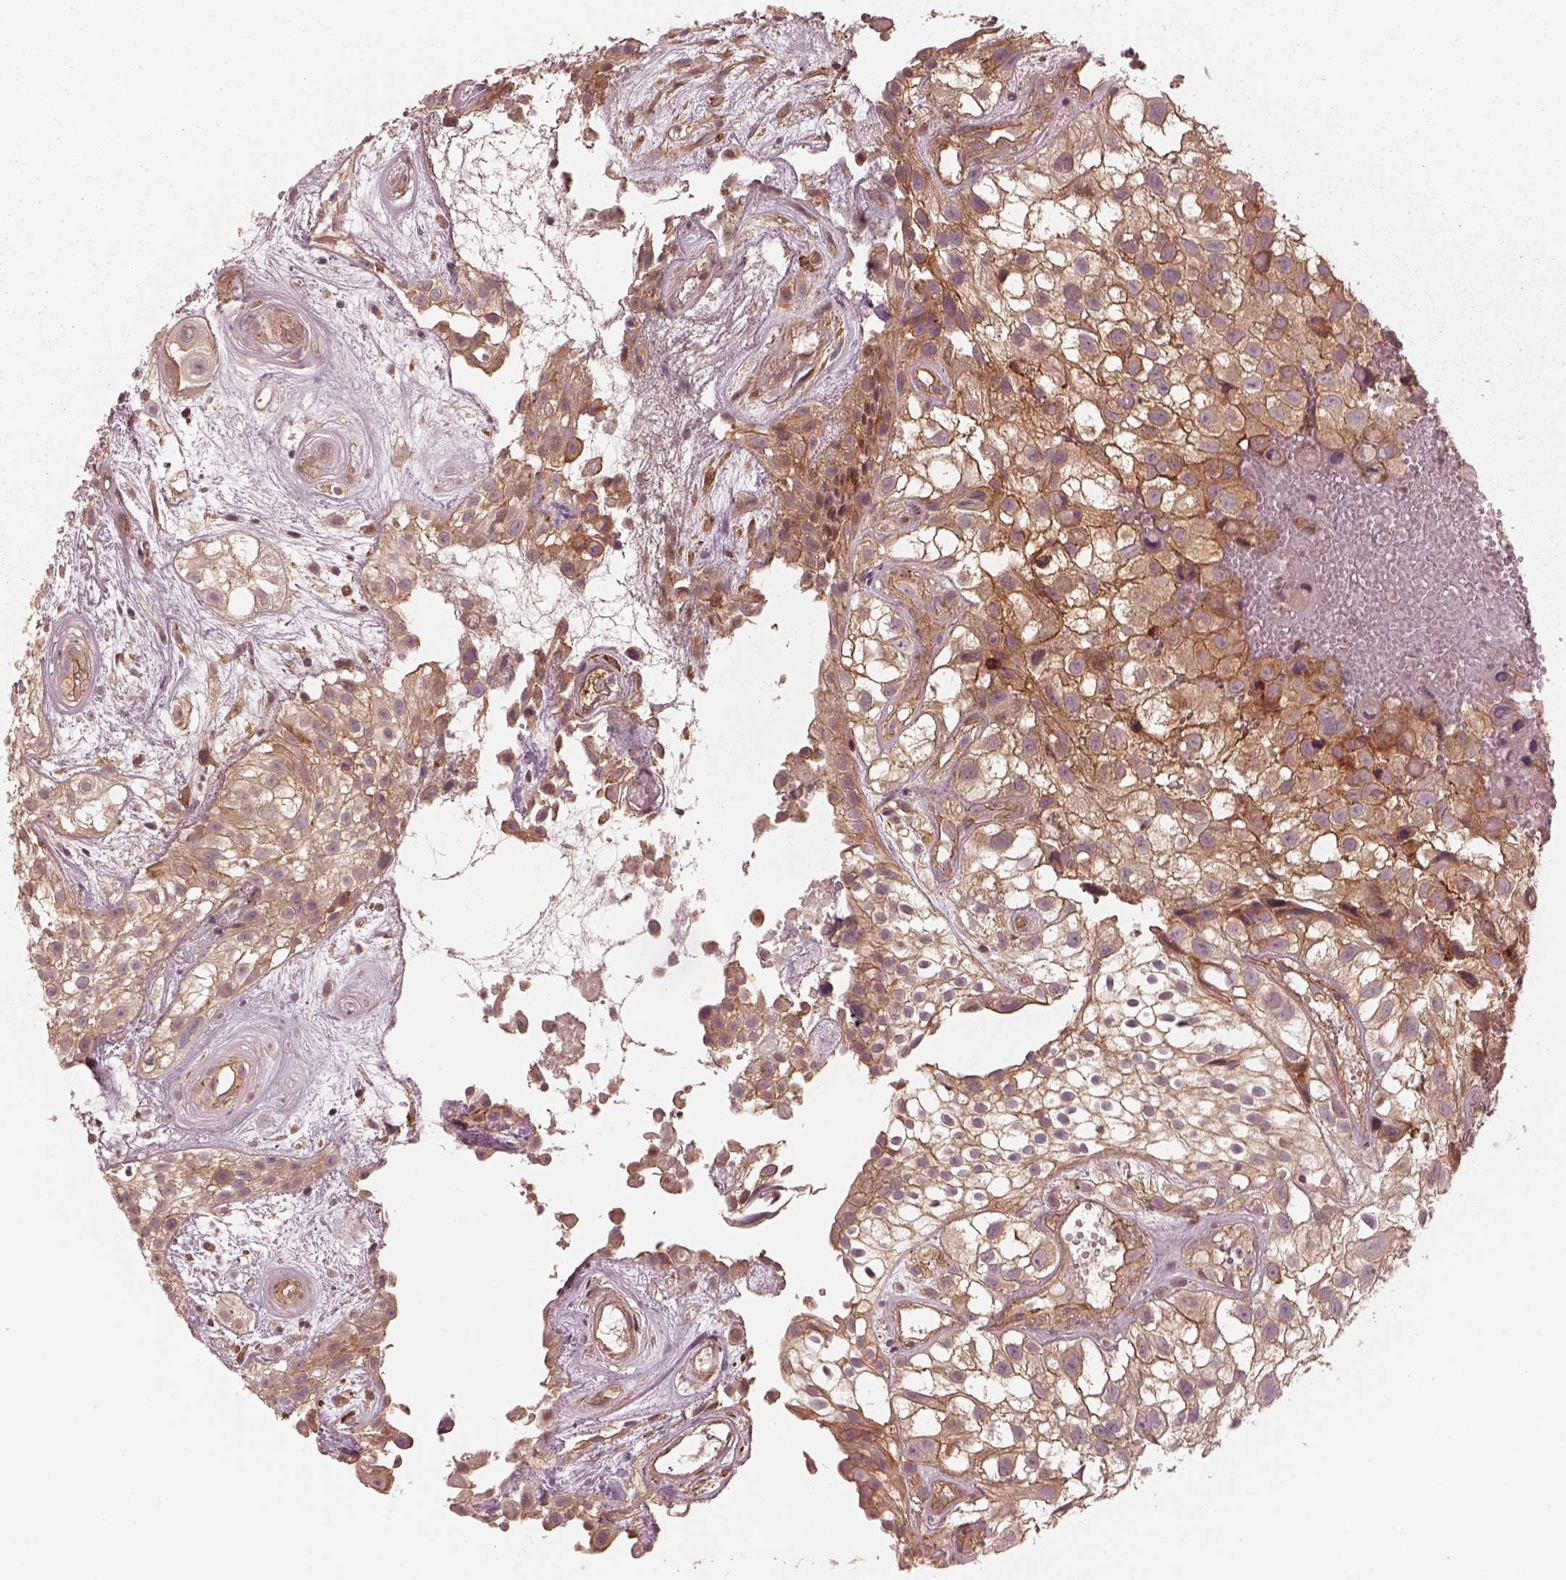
{"staining": {"intensity": "moderate", "quantity": ">75%", "location": "cytoplasmic/membranous"}, "tissue": "urothelial cancer", "cell_type": "Tumor cells", "image_type": "cancer", "snomed": [{"axis": "morphology", "description": "Urothelial carcinoma, High grade"}, {"axis": "topography", "description": "Urinary bladder"}], "caption": "Immunohistochemical staining of urothelial carcinoma (high-grade) shows moderate cytoplasmic/membranous protein staining in approximately >75% of tumor cells. (DAB (3,3'-diaminobenzidine) = brown stain, brightfield microscopy at high magnification).", "gene": "FAM107B", "patient": {"sex": "male", "age": 56}}